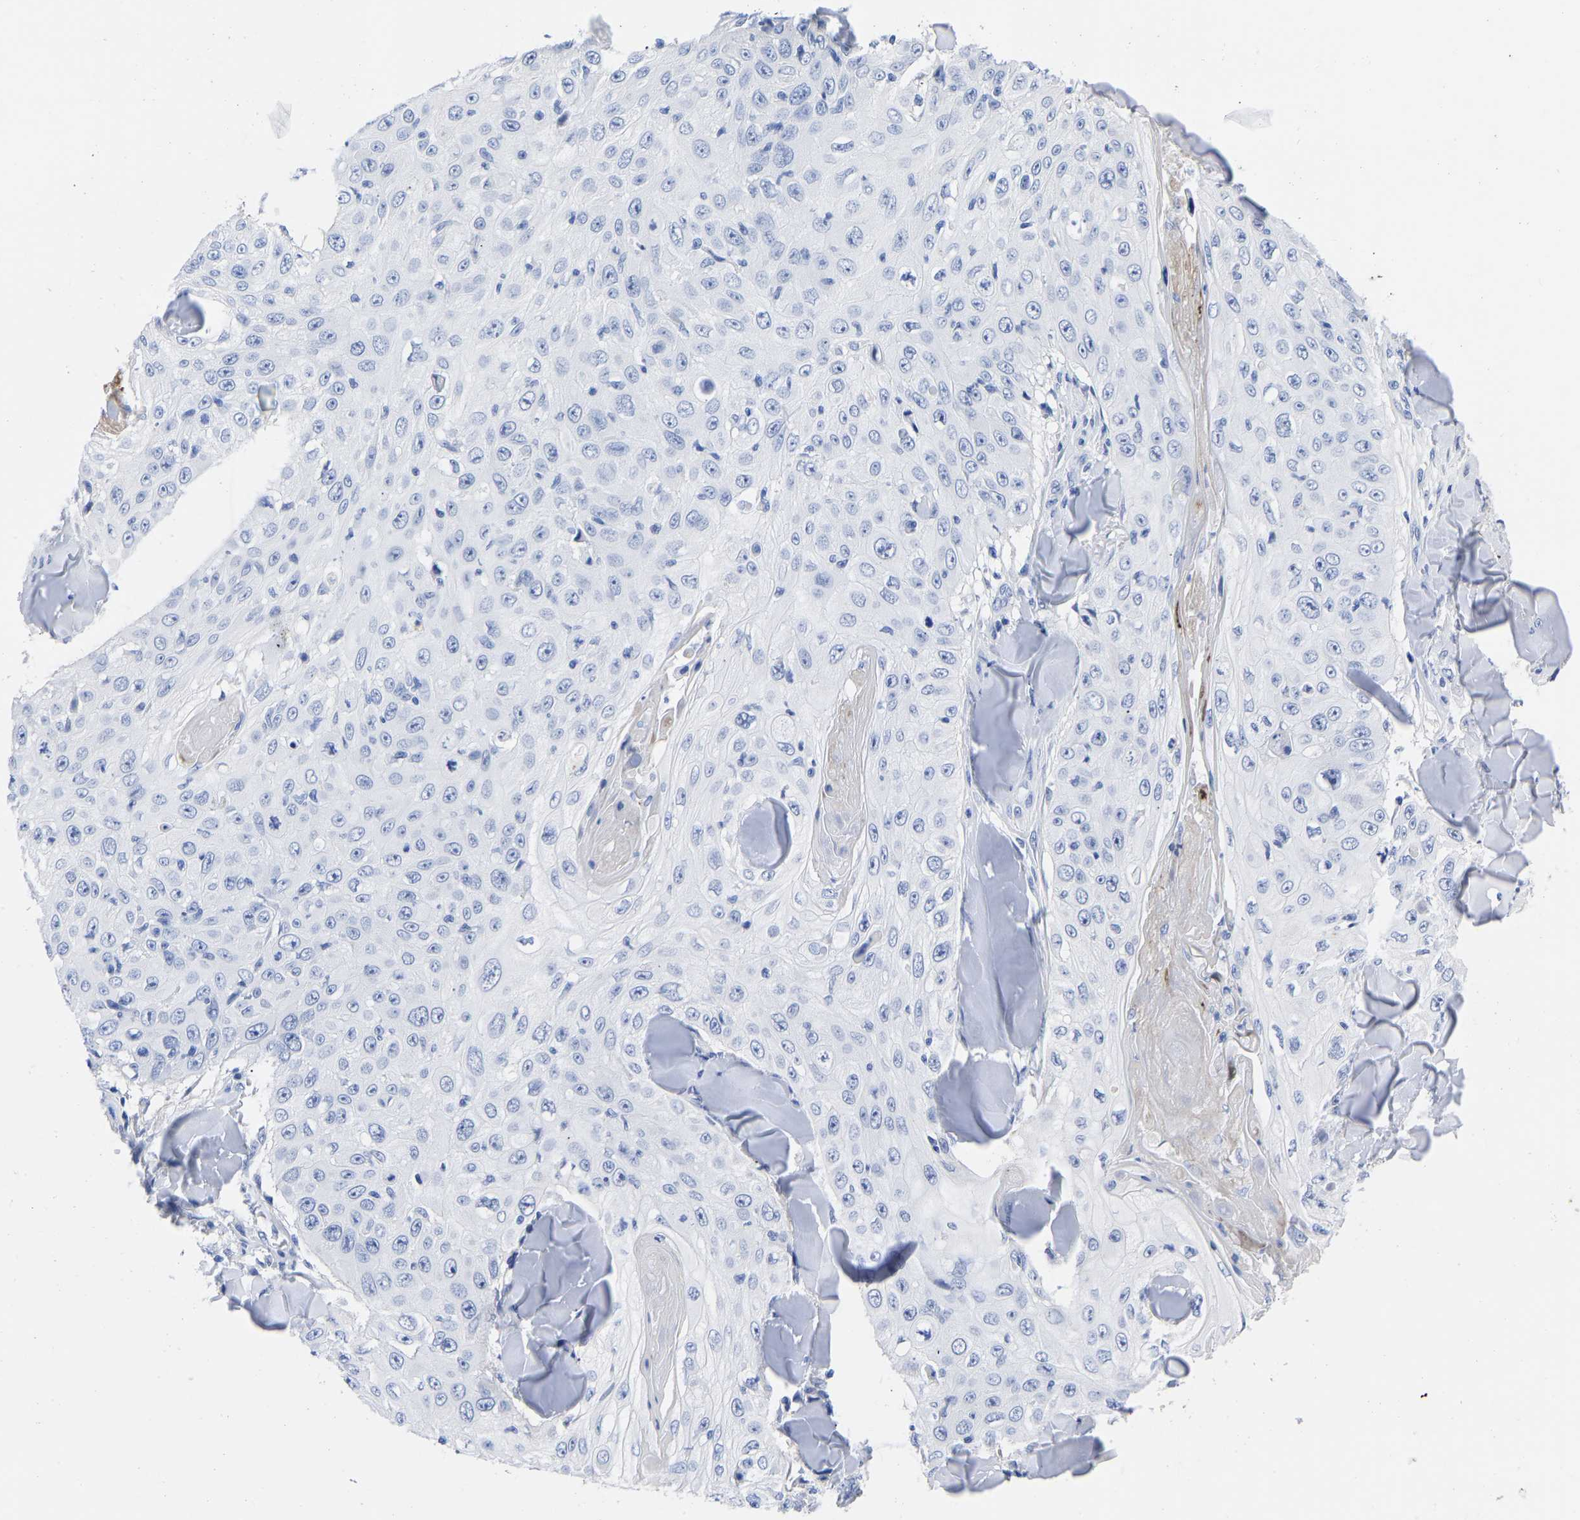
{"staining": {"intensity": "negative", "quantity": "none", "location": "none"}, "tissue": "skin cancer", "cell_type": "Tumor cells", "image_type": "cancer", "snomed": [{"axis": "morphology", "description": "Squamous cell carcinoma, NOS"}, {"axis": "topography", "description": "Skin"}], "caption": "A high-resolution photomicrograph shows IHC staining of squamous cell carcinoma (skin), which shows no significant positivity in tumor cells.", "gene": "GPA33", "patient": {"sex": "male", "age": 86}}